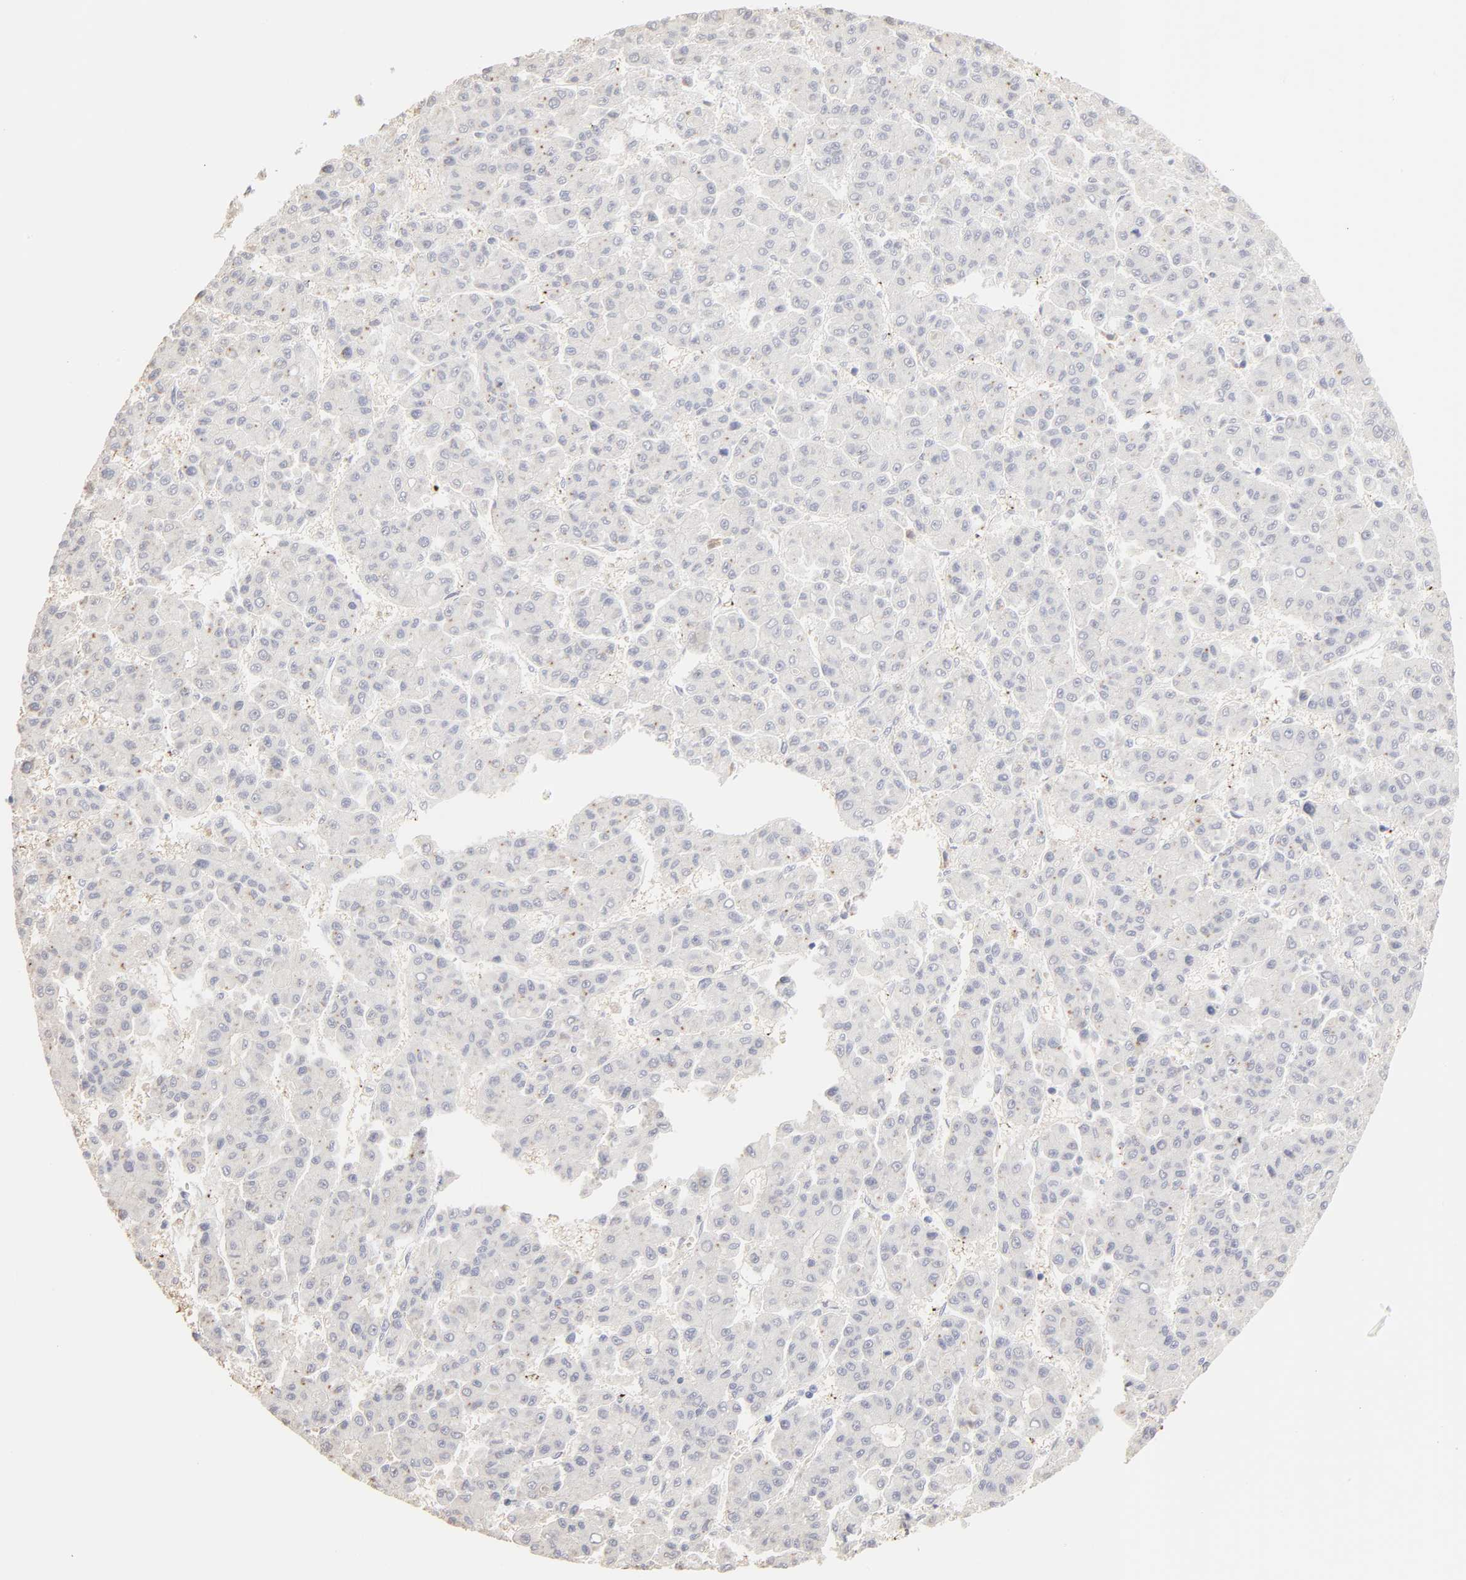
{"staining": {"intensity": "weak", "quantity": "<25%", "location": "cytoplasmic/membranous,nuclear"}, "tissue": "liver cancer", "cell_type": "Tumor cells", "image_type": "cancer", "snomed": [{"axis": "morphology", "description": "Carcinoma, Hepatocellular, NOS"}, {"axis": "topography", "description": "Liver"}], "caption": "DAB immunohistochemical staining of human liver cancer shows no significant staining in tumor cells.", "gene": "DNAL4", "patient": {"sex": "male", "age": 70}}